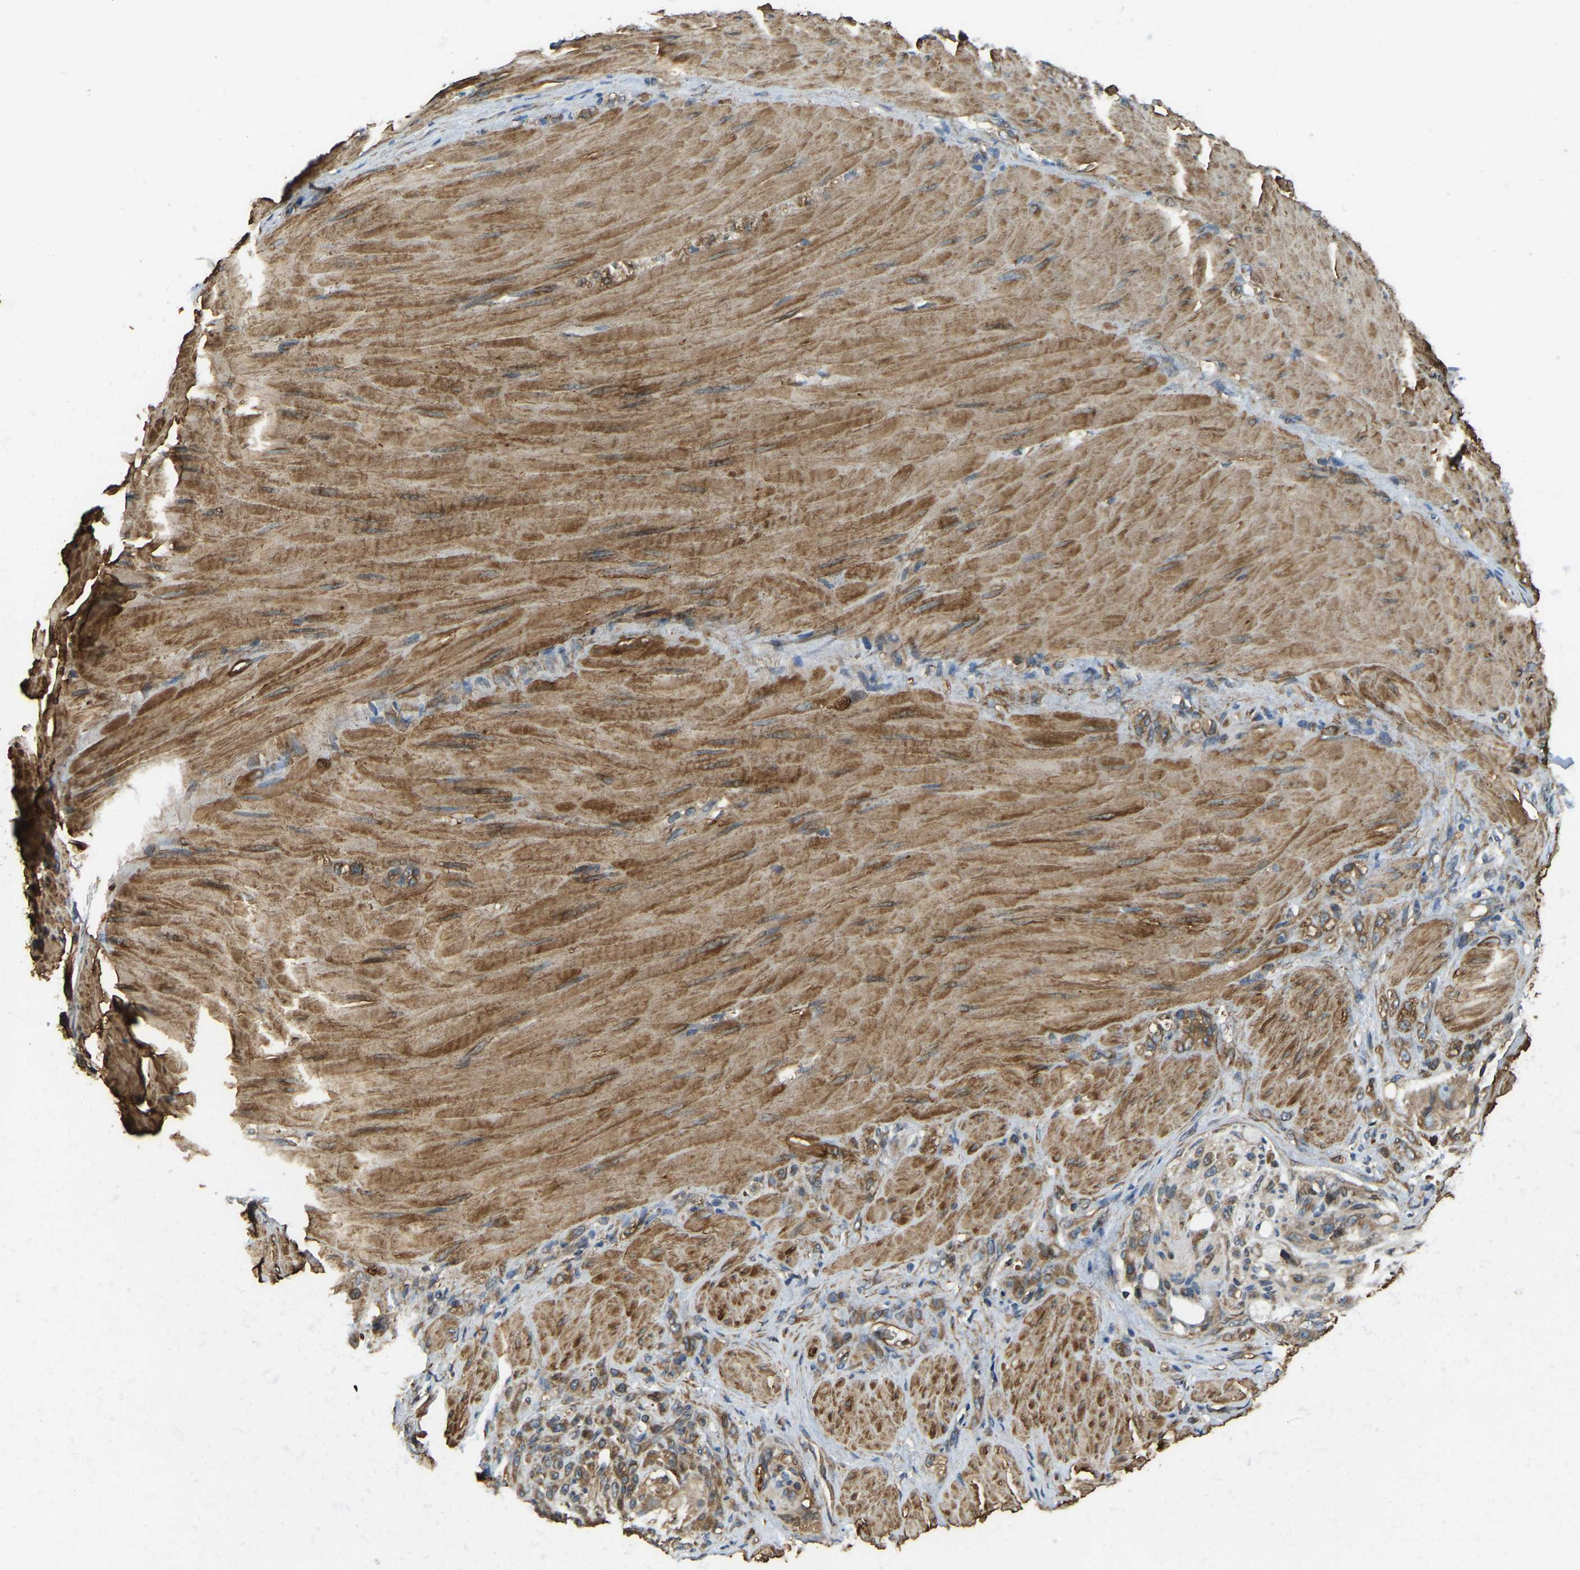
{"staining": {"intensity": "moderate", "quantity": ">75%", "location": "cytoplasmic/membranous"}, "tissue": "stomach cancer", "cell_type": "Tumor cells", "image_type": "cancer", "snomed": [{"axis": "morphology", "description": "Normal tissue, NOS"}, {"axis": "morphology", "description": "Adenocarcinoma, NOS"}, {"axis": "topography", "description": "Stomach"}], "caption": "The image exhibits a brown stain indicating the presence of a protein in the cytoplasmic/membranous of tumor cells in stomach adenocarcinoma.", "gene": "ERGIC1", "patient": {"sex": "male", "age": 82}}